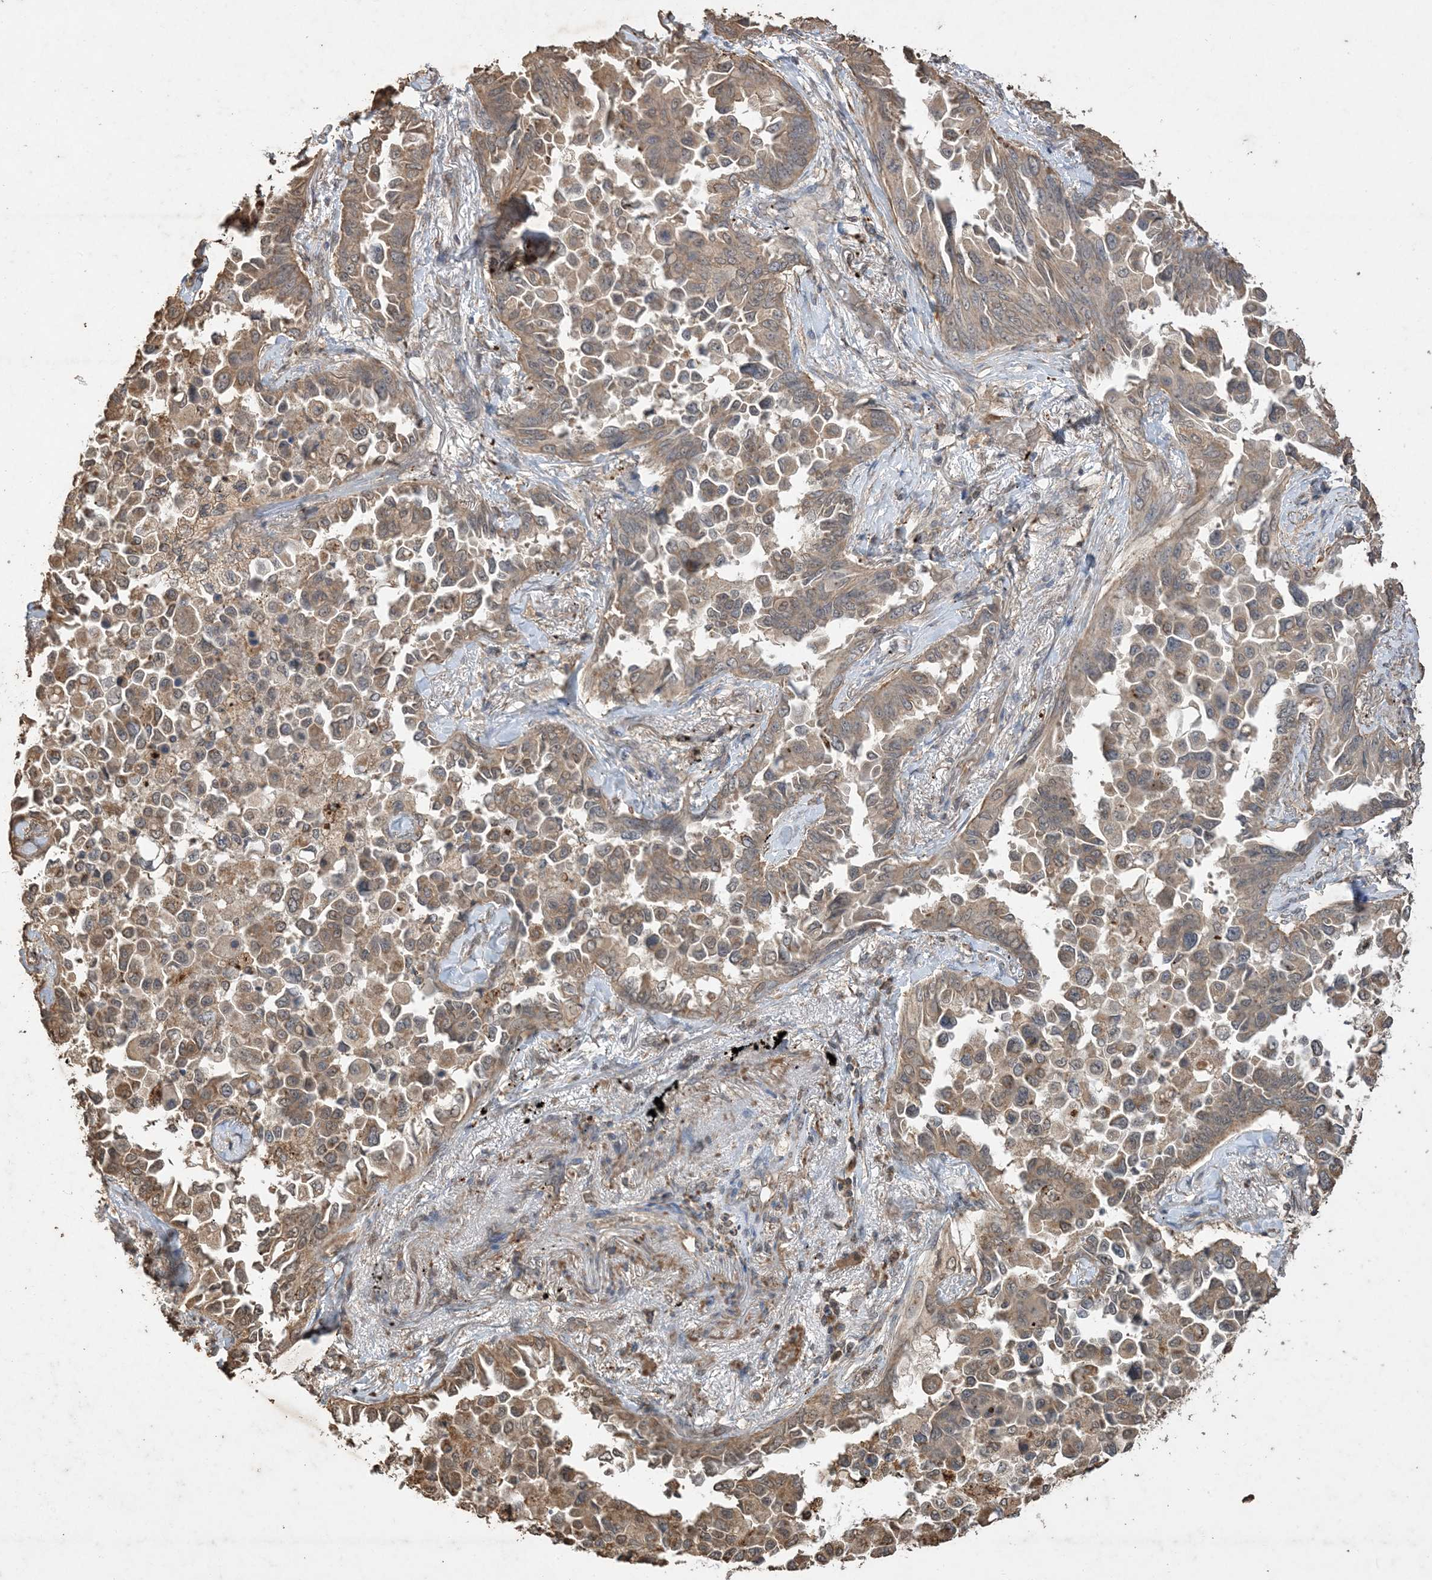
{"staining": {"intensity": "moderate", "quantity": ">75%", "location": "cytoplasmic/membranous"}, "tissue": "lung cancer", "cell_type": "Tumor cells", "image_type": "cancer", "snomed": [{"axis": "morphology", "description": "Adenocarcinoma, NOS"}, {"axis": "topography", "description": "Lung"}], "caption": "Lung cancer tissue demonstrates moderate cytoplasmic/membranous staining in approximately >75% of tumor cells, visualized by immunohistochemistry.", "gene": "HPS4", "patient": {"sex": "female", "age": 67}}